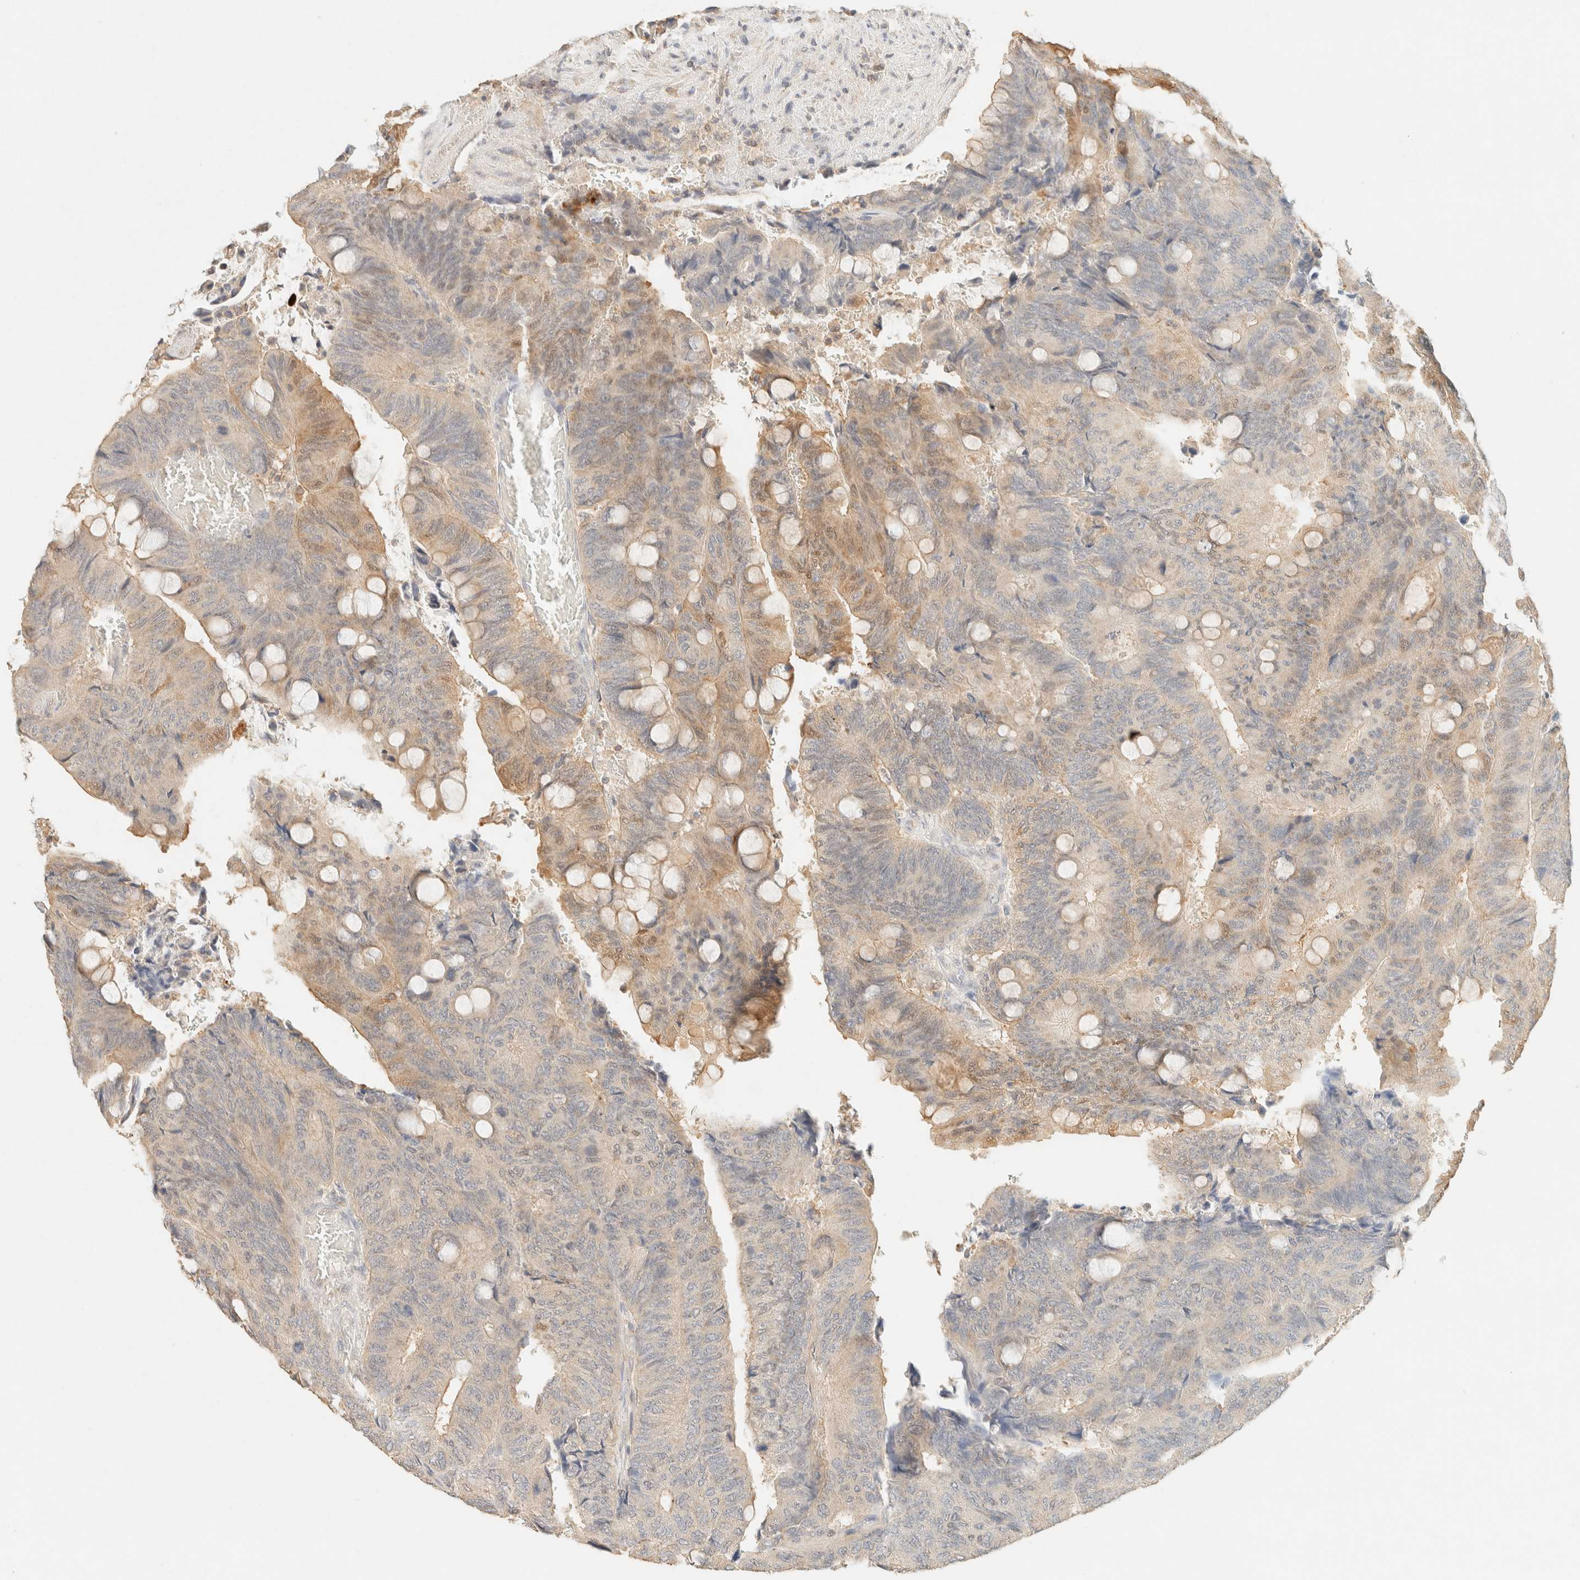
{"staining": {"intensity": "weak", "quantity": "25%-75%", "location": "cytoplasmic/membranous"}, "tissue": "colorectal cancer", "cell_type": "Tumor cells", "image_type": "cancer", "snomed": [{"axis": "morphology", "description": "Normal tissue, NOS"}, {"axis": "morphology", "description": "Adenocarcinoma, NOS"}, {"axis": "topography", "description": "Rectum"}, {"axis": "topography", "description": "Peripheral nerve tissue"}], "caption": "Weak cytoplasmic/membranous protein expression is seen in about 25%-75% of tumor cells in adenocarcinoma (colorectal).", "gene": "TIMD4", "patient": {"sex": "male", "age": 92}}